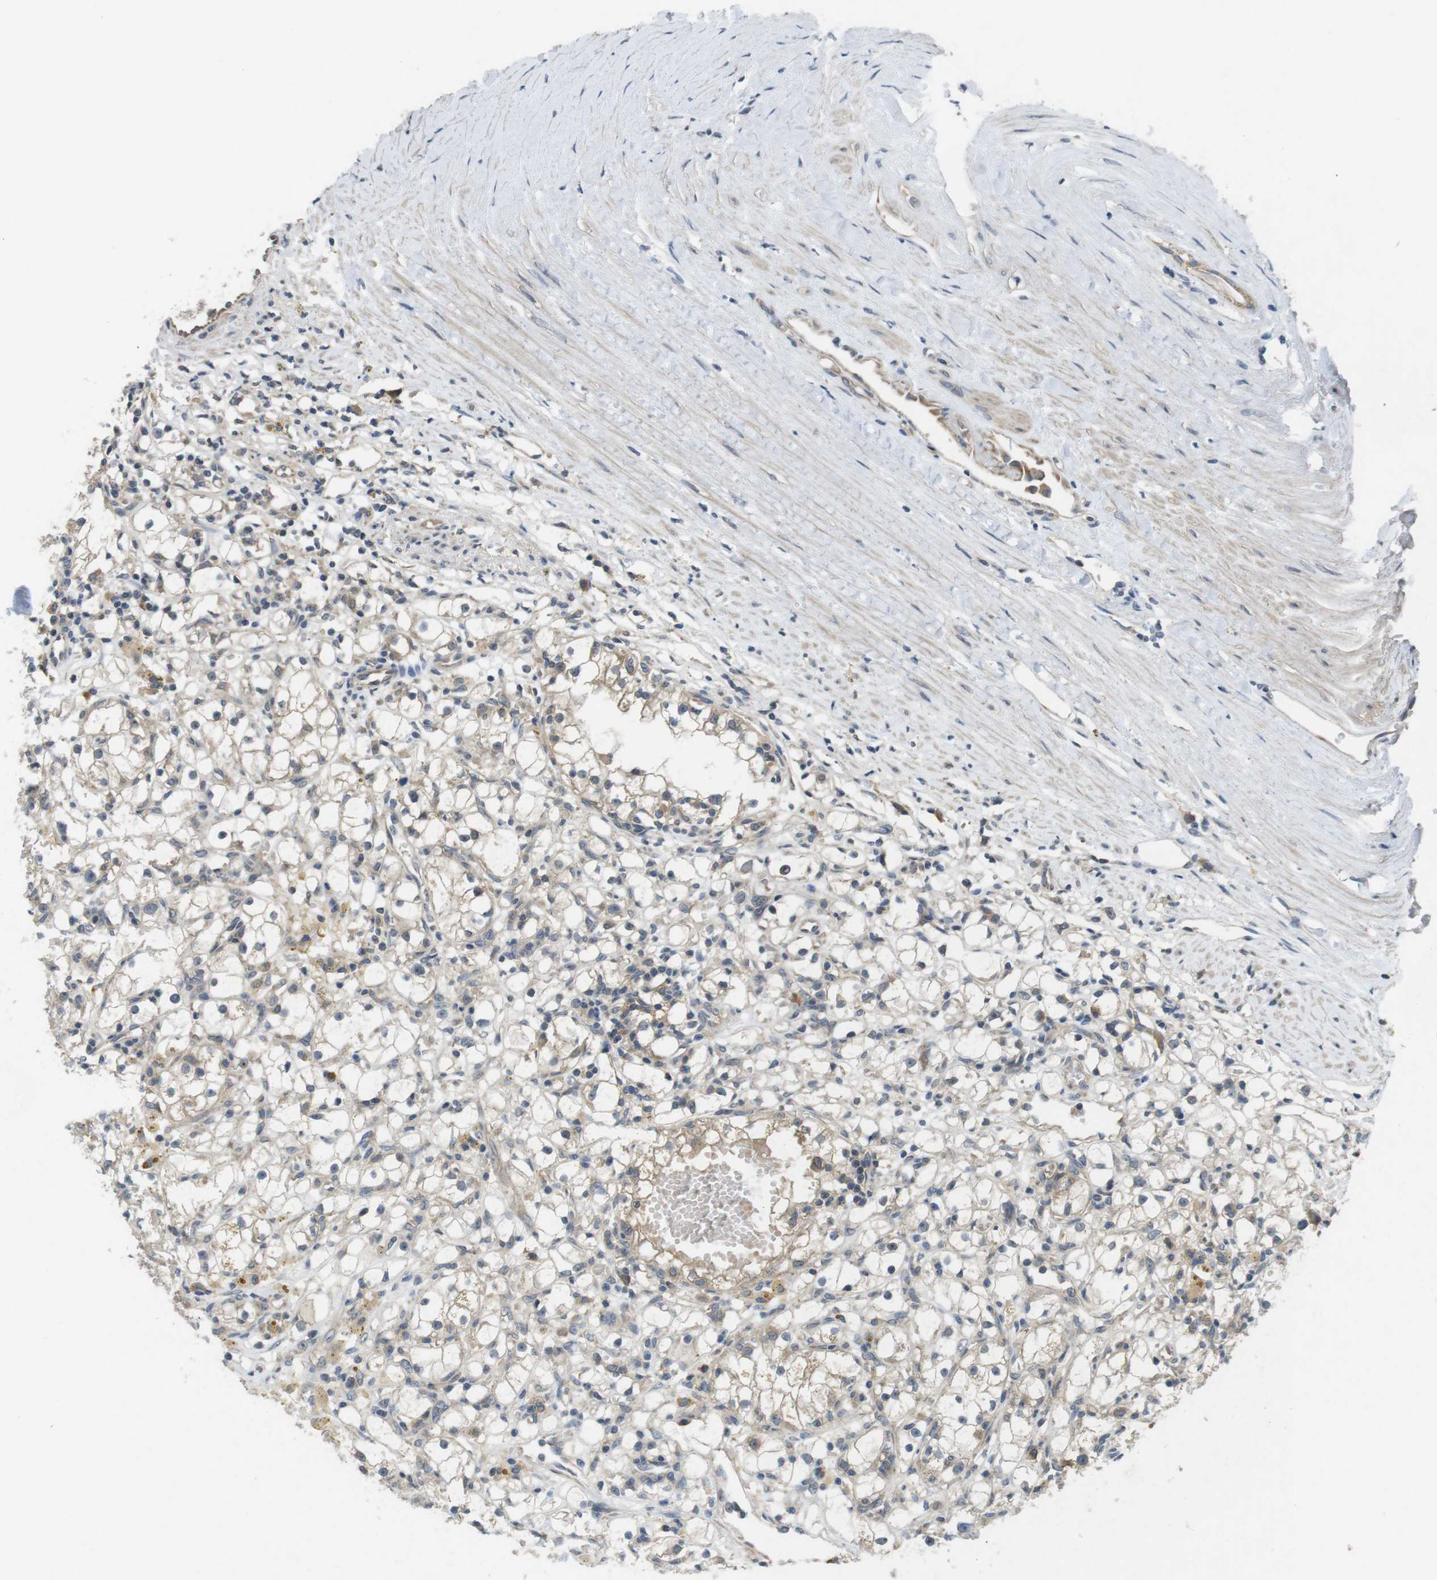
{"staining": {"intensity": "weak", "quantity": "25%-75%", "location": "cytoplasmic/membranous"}, "tissue": "renal cancer", "cell_type": "Tumor cells", "image_type": "cancer", "snomed": [{"axis": "morphology", "description": "Adenocarcinoma, NOS"}, {"axis": "topography", "description": "Kidney"}], "caption": "Immunohistochemistry histopathology image of human renal cancer stained for a protein (brown), which demonstrates low levels of weak cytoplasmic/membranous expression in about 25%-75% of tumor cells.", "gene": "SUGT1", "patient": {"sex": "male", "age": 56}}